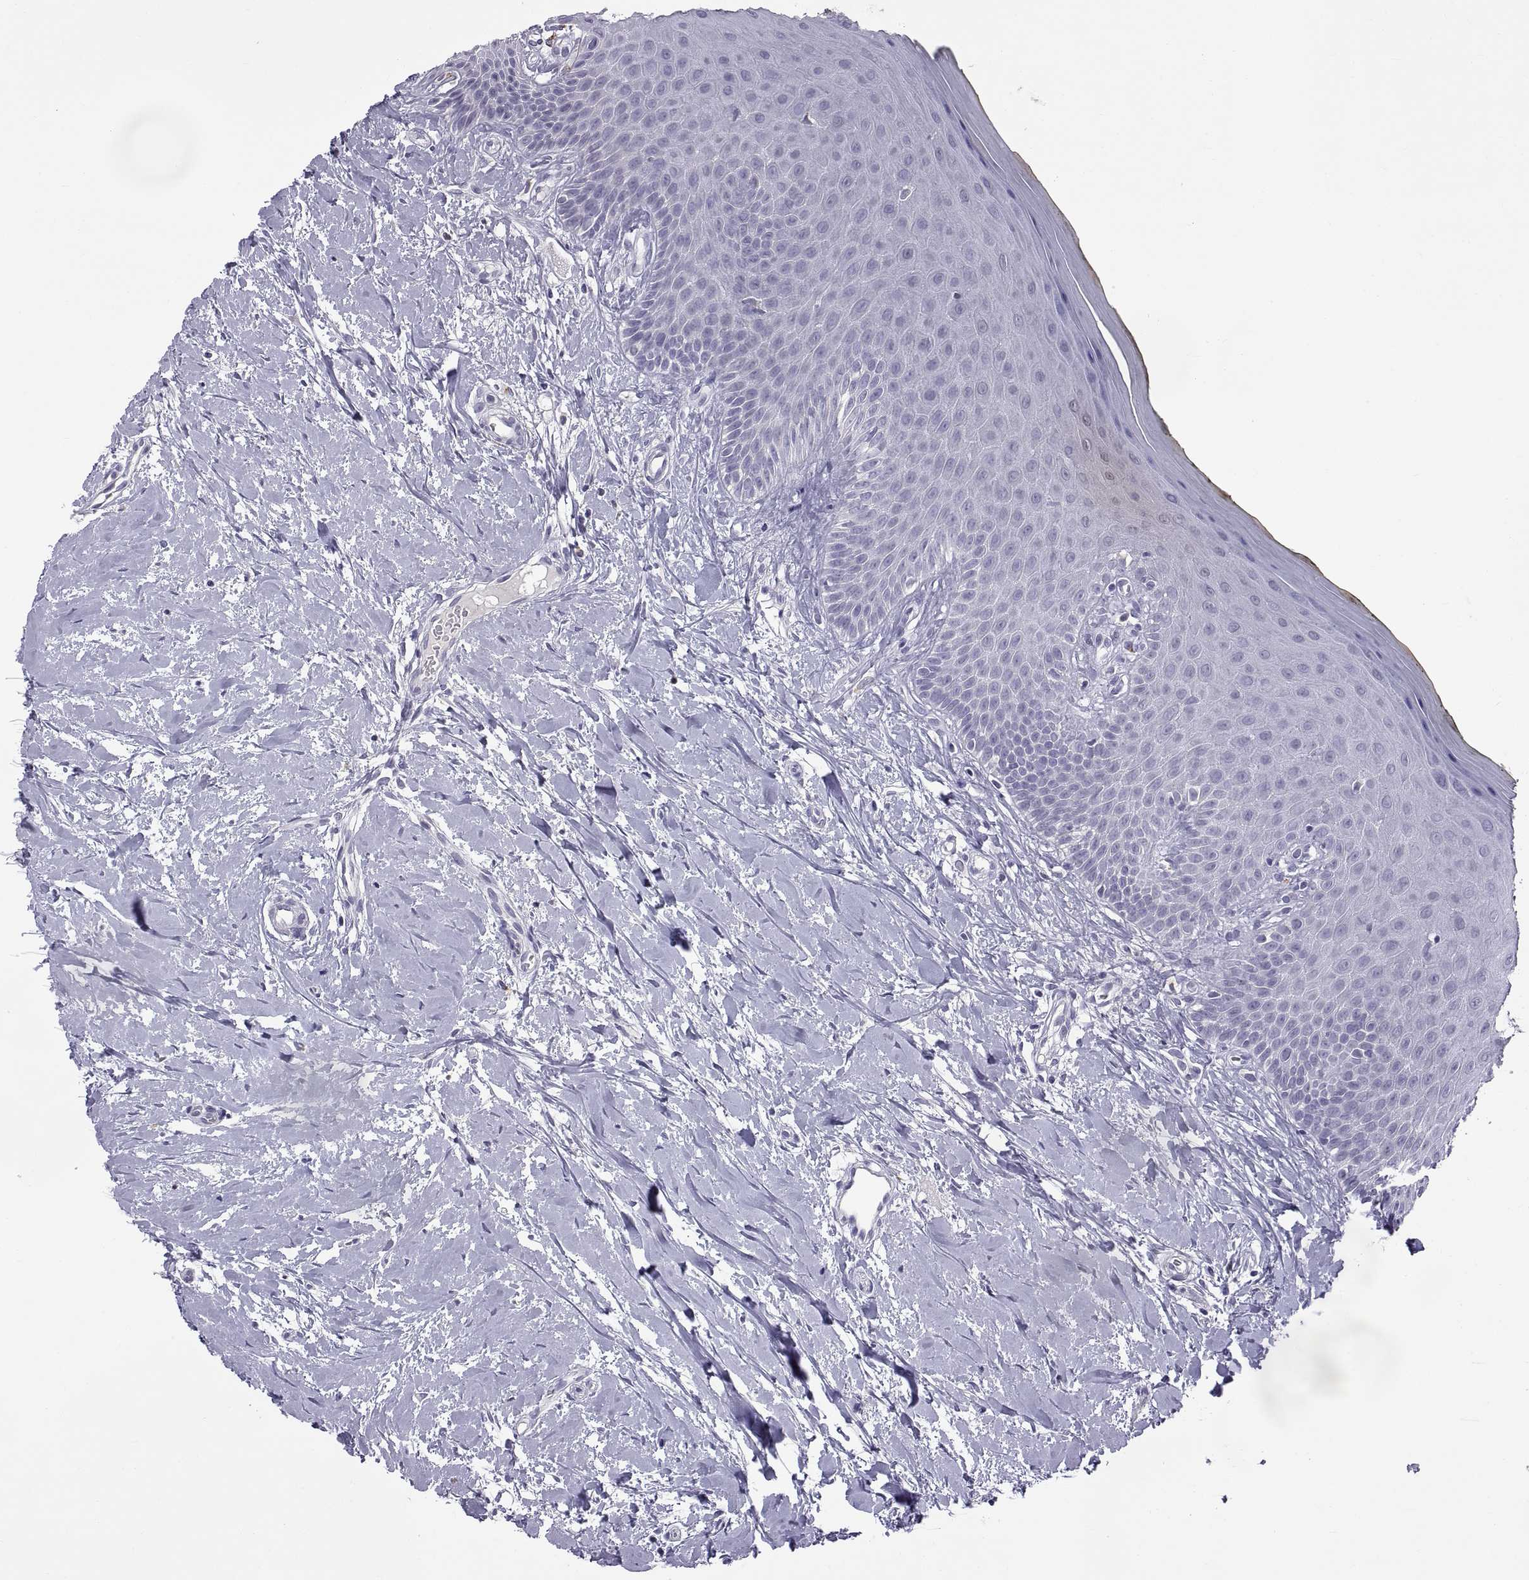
{"staining": {"intensity": "negative", "quantity": "none", "location": "none"}, "tissue": "oral mucosa", "cell_type": "Squamous epithelial cells", "image_type": "normal", "snomed": [{"axis": "morphology", "description": "Normal tissue, NOS"}, {"axis": "topography", "description": "Oral tissue"}], "caption": "Human oral mucosa stained for a protein using IHC displays no staining in squamous epithelial cells.", "gene": "MAGEB18", "patient": {"sex": "female", "age": 43}}